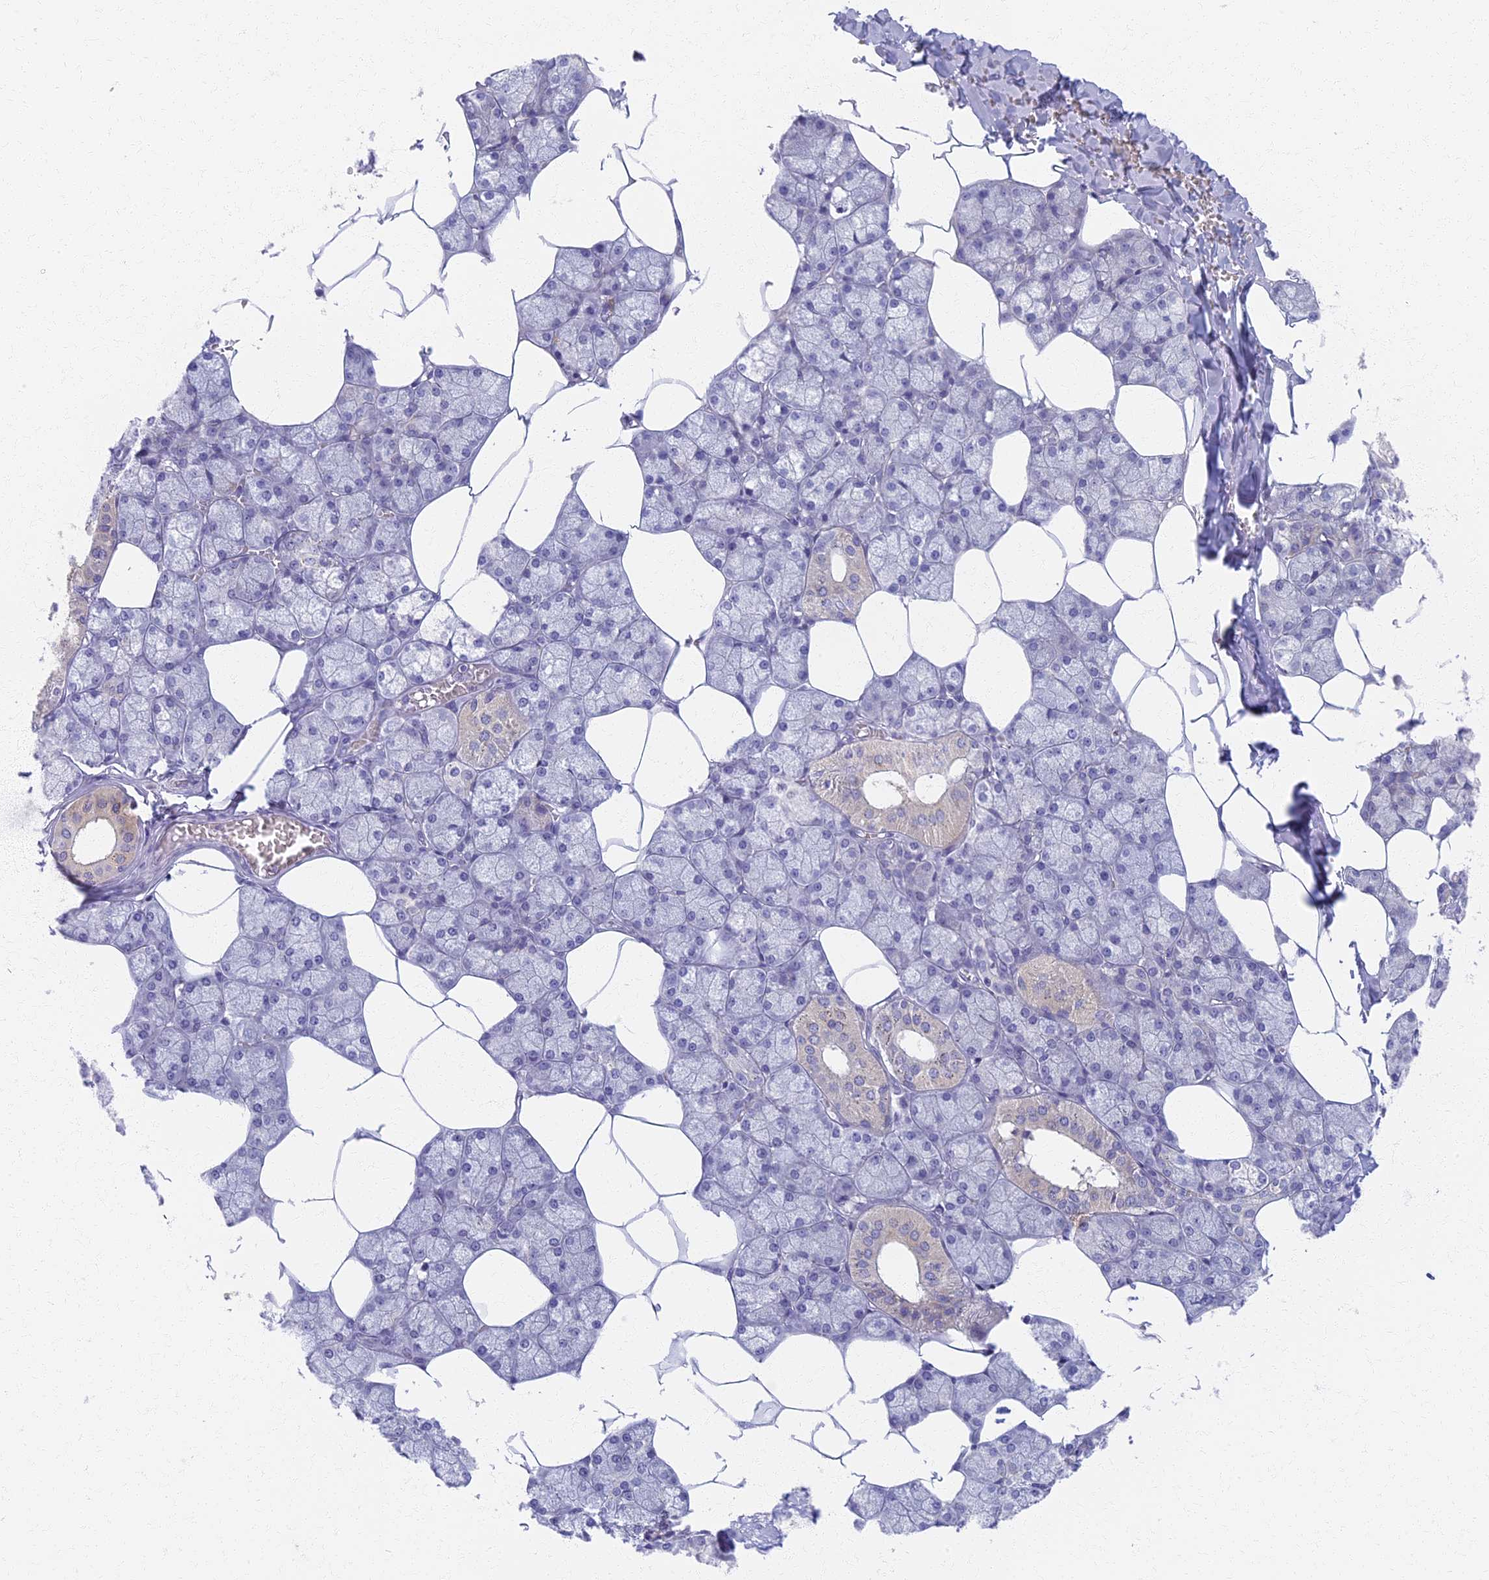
{"staining": {"intensity": "moderate", "quantity": "<25%", "location": "cytoplasmic/membranous"}, "tissue": "salivary gland", "cell_type": "Glandular cells", "image_type": "normal", "snomed": [{"axis": "morphology", "description": "Normal tissue, NOS"}, {"axis": "topography", "description": "Salivary gland"}], "caption": "About <25% of glandular cells in benign human salivary gland display moderate cytoplasmic/membranous protein positivity as visualized by brown immunohistochemical staining.", "gene": "AP4E1", "patient": {"sex": "male", "age": 62}}